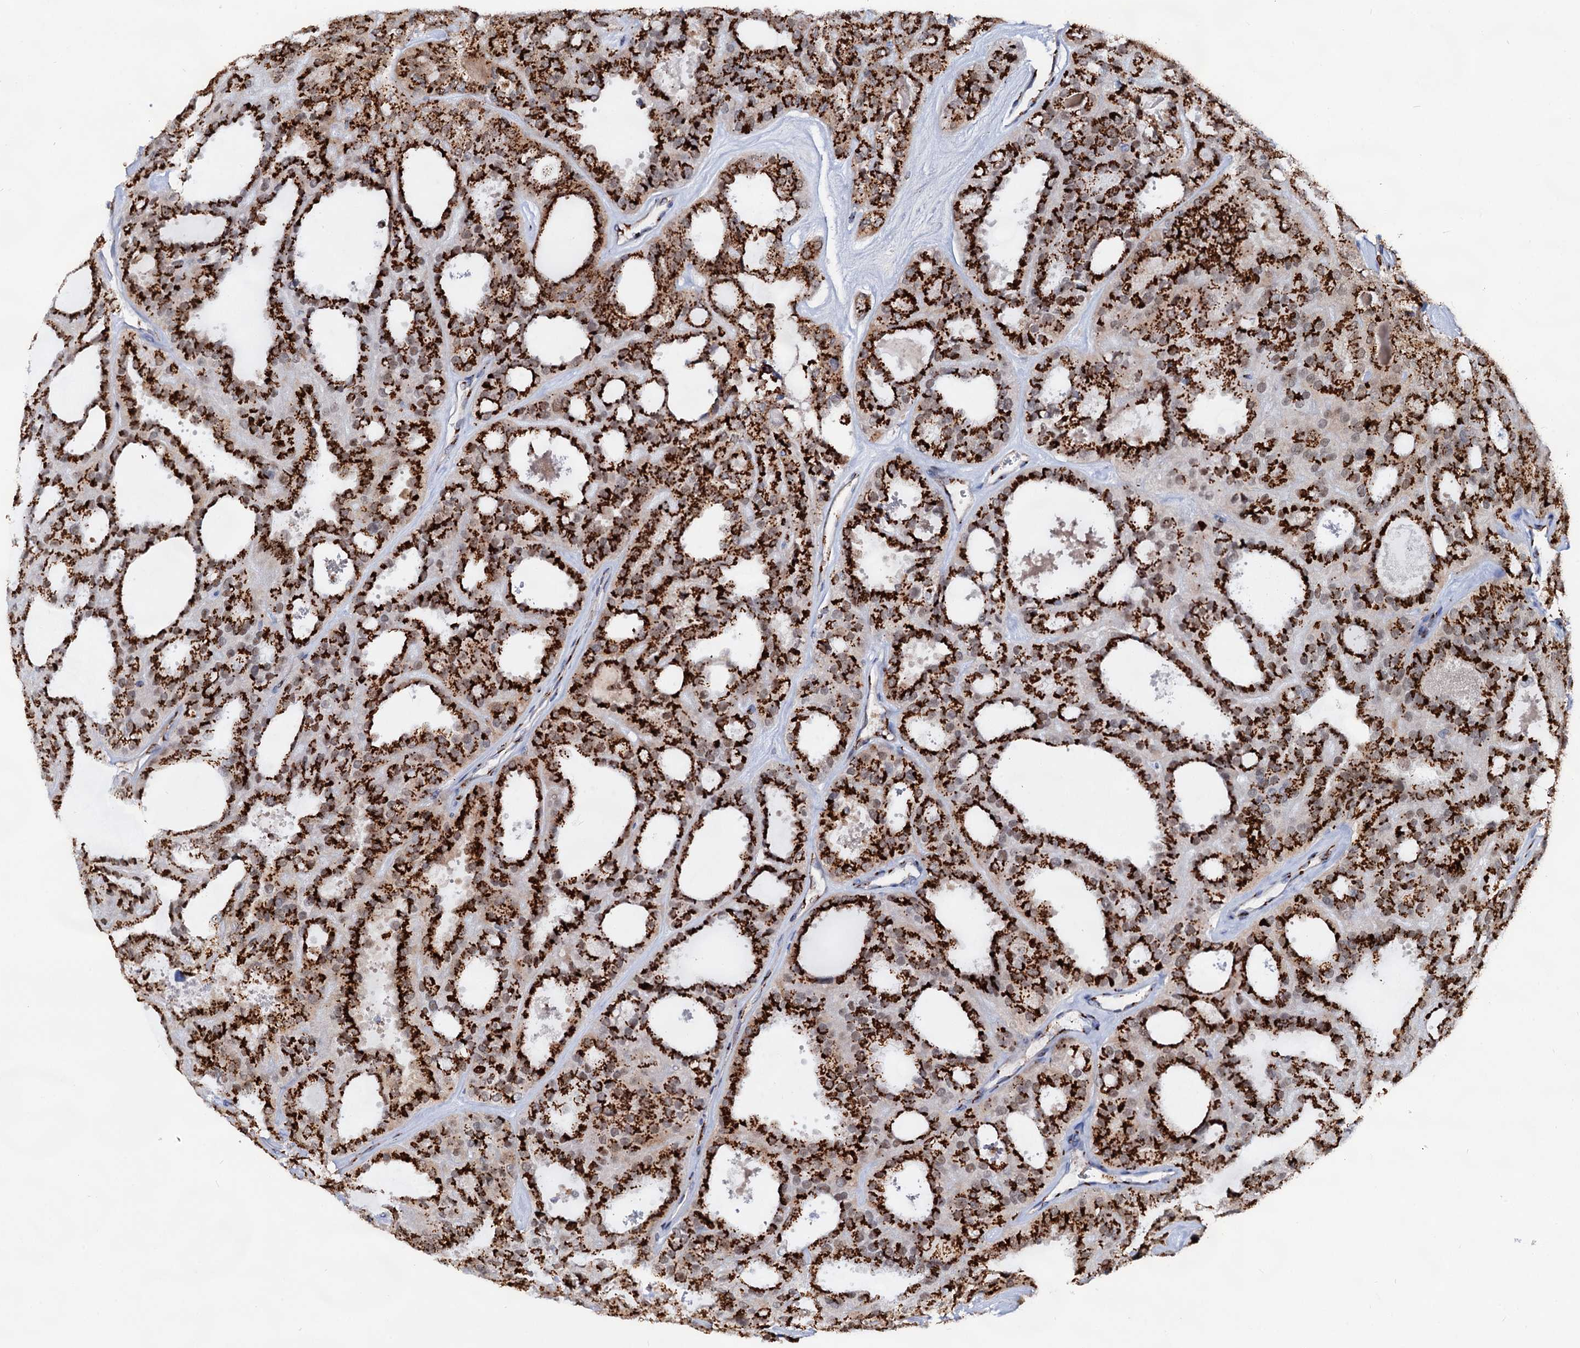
{"staining": {"intensity": "strong", "quantity": ">75%", "location": "cytoplasmic/membranous"}, "tissue": "thyroid cancer", "cell_type": "Tumor cells", "image_type": "cancer", "snomed": [{"axis": "morphology", "description": "Follicular adenoma carcinoma, NOS"}, {"axis": "topography", "description": "Thyroid gland"}], "caption": "Human thyroid follicular adenoma carcinoma stained for a protein (brown) reveals strong cytoplasmic/membranous positive expression in approximately >75% of tumor cells.", "gene": "TM9SF3", "patient": {"sex": "male", "age": 75}}